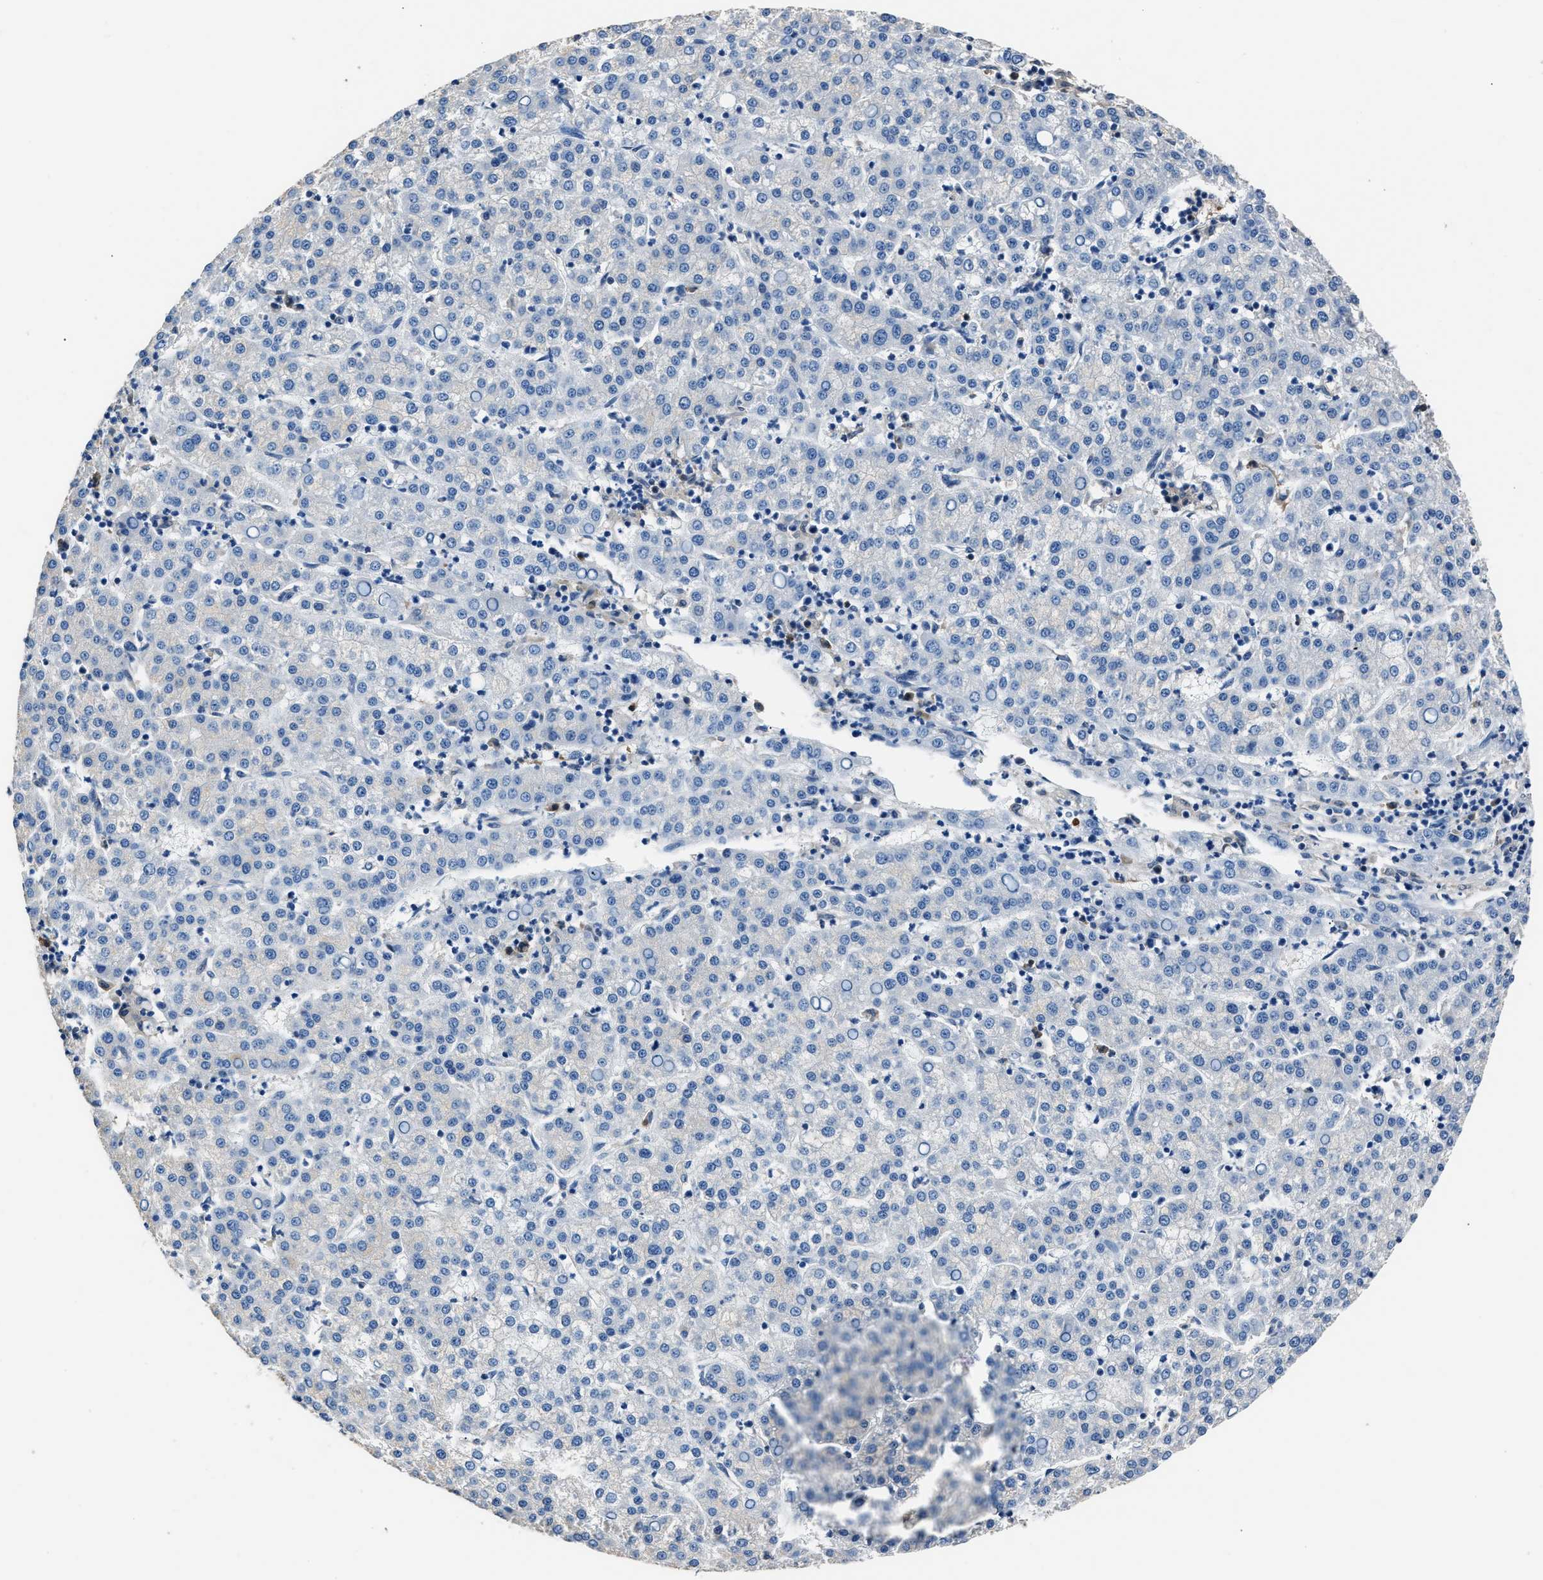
{"staining": {"intensity": "negative", "quantity": "none", "location": "none"}, "tissue": "liver cancer", "cell_type": "Tumor cells", "image_type": "cancer", "snomed": [{"axis": "morphology", "description": "Carcinoma, Hepatocellular, NOS"}, {"axis": "topography", "description": "Liver"}], "caption": "DAB immunohistochemical staining of hepatocellular carcinoma (liver) displays no significant expression in tumor cells. (DAB immunohistochemistry, high magnification).", "gene": "GSTP1", "patient": {"sex": "female", "age": 58}}